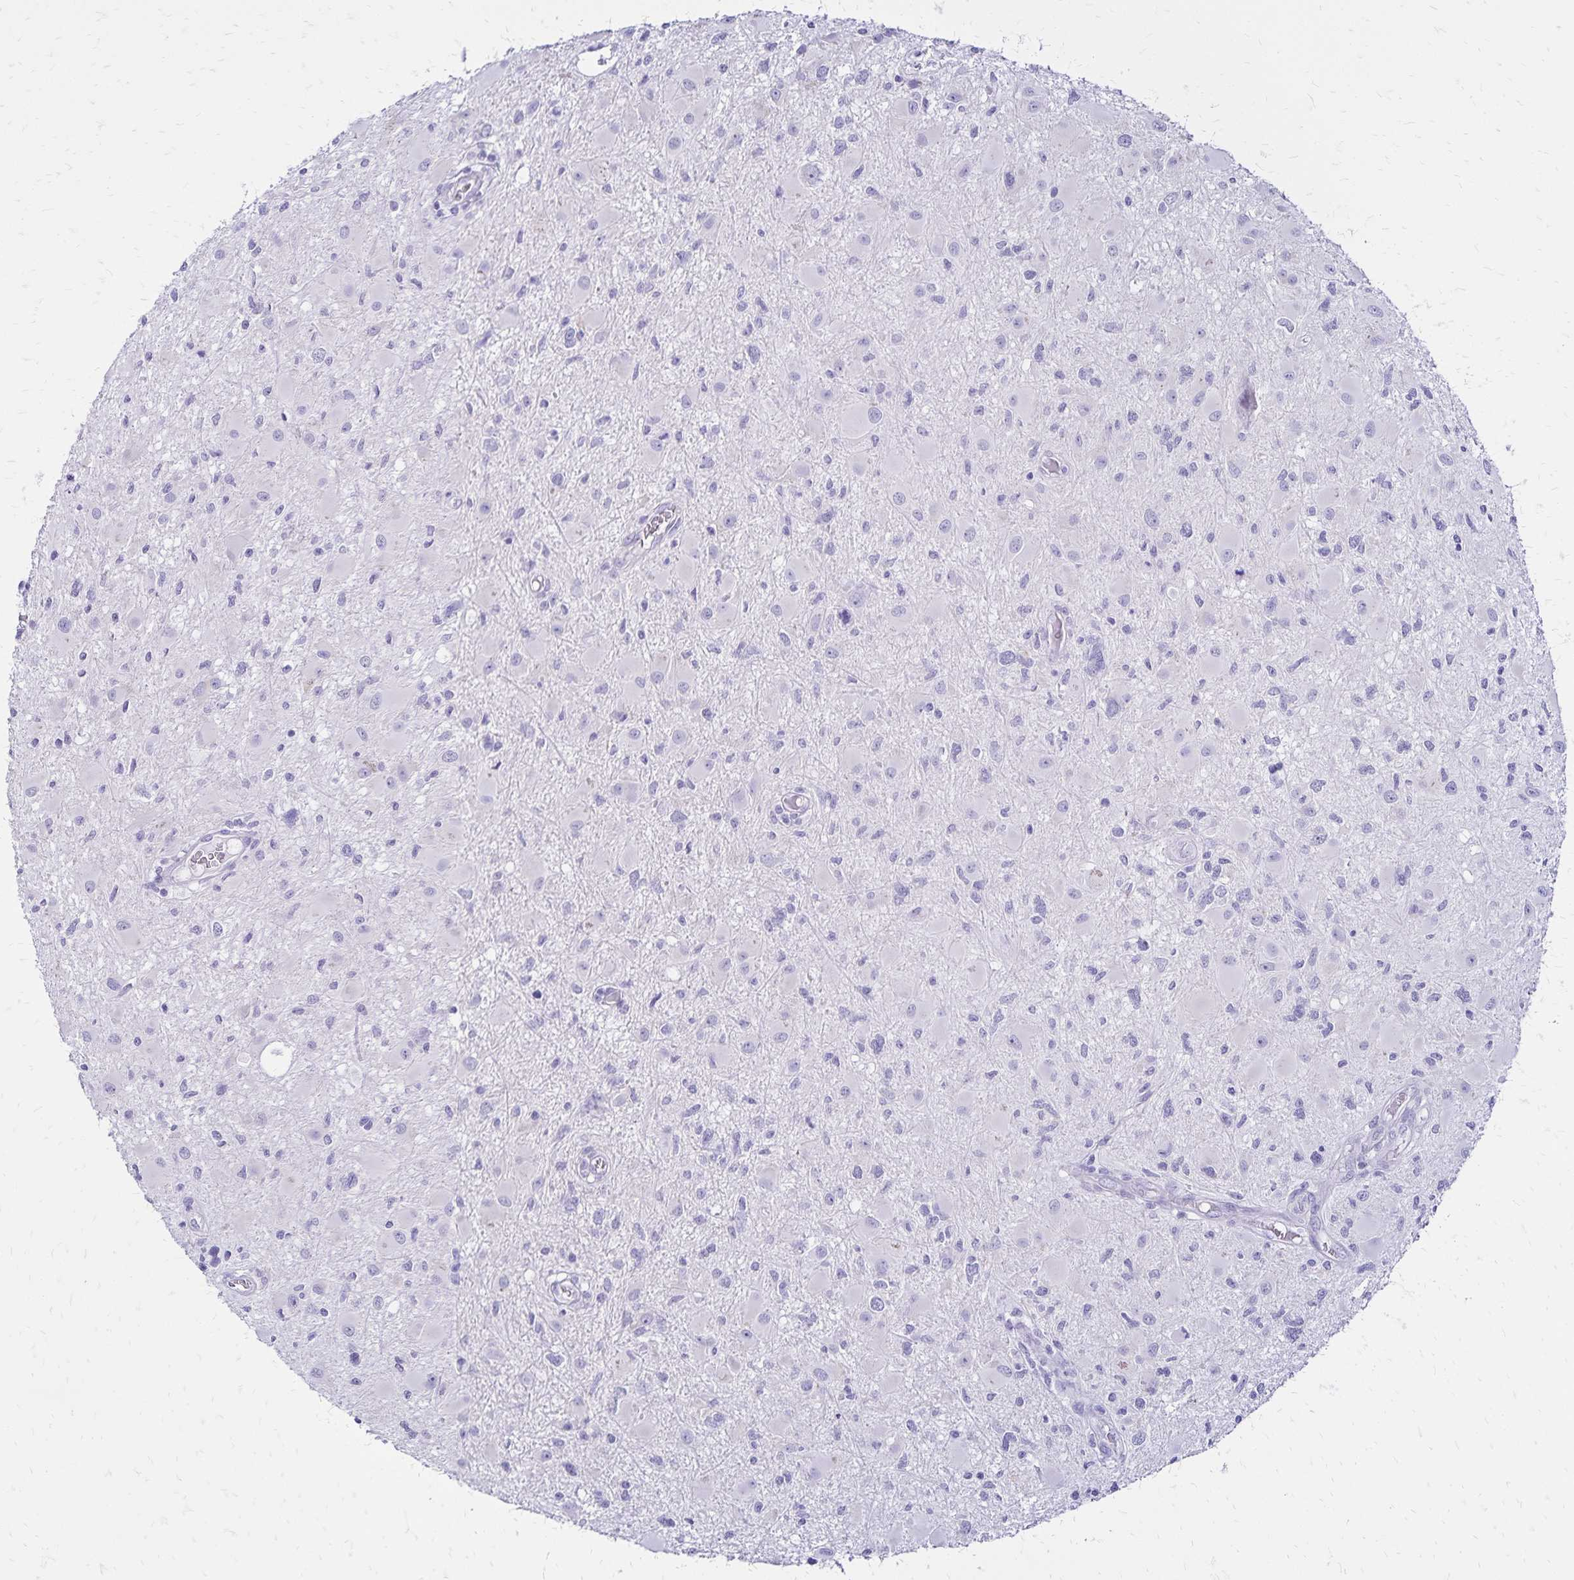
{"staining": {"intensity": "negative", "quantity": "none", "location": "none"}, "tissue": "glioma", "cell_type": "Tumor cells", "image_type": "cancer", "snomed": [{"axis": "morphology", "description": "Glioma, malignant, High grade"}, {"axis": "topography", "description": "Brain"}], "caption": "Malignant high-grade glioma was stained to show a protein in brown. There is no significant expression in tumor cells. The staining is performed using DAB brown chromogen with nuclei counter-stained in using hematoxylin.", "gene": "LIN28B", "patient": {"sex": "male", "age": 54}}